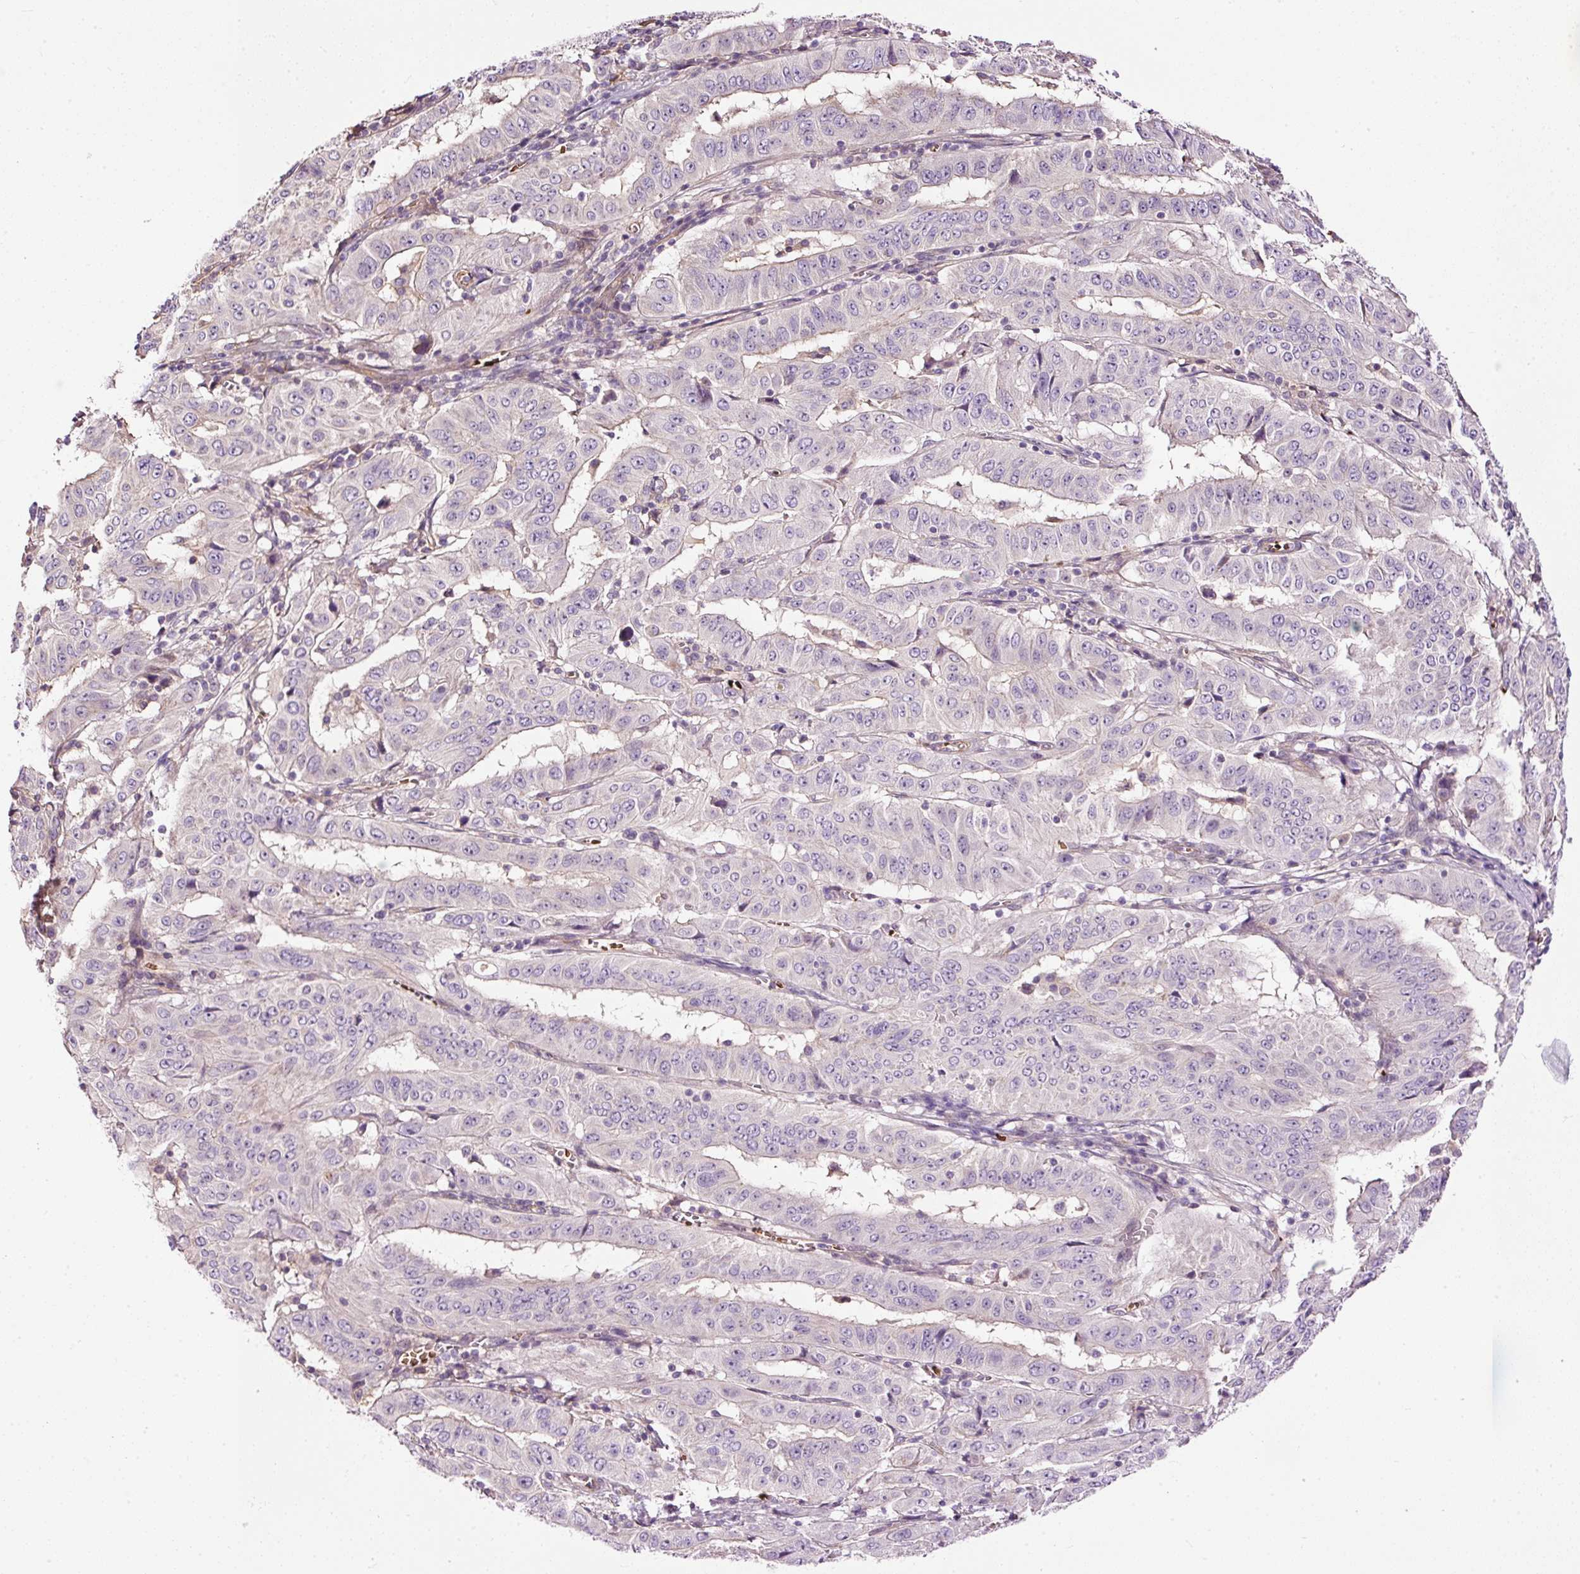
{"staining": {"intensity": "negative", "quantity": "none", "location": "none"}, "tissue": "pancreatic cancer", "cell_type": "Tumor cells", "image_type": "cancer", "snomed": [{"axis": "morphology", "description": "Adenocarcinoma, NOS"}, {"axis": "topography", "description": "Pancreas"}], "caption": "This is an immunohistochemistry histopathology image of pancreatic adenocarcinoma. There is no staining in tumor cells.", "gene": "USHBP1", "patient": {"sex": "male", "age": 63}}